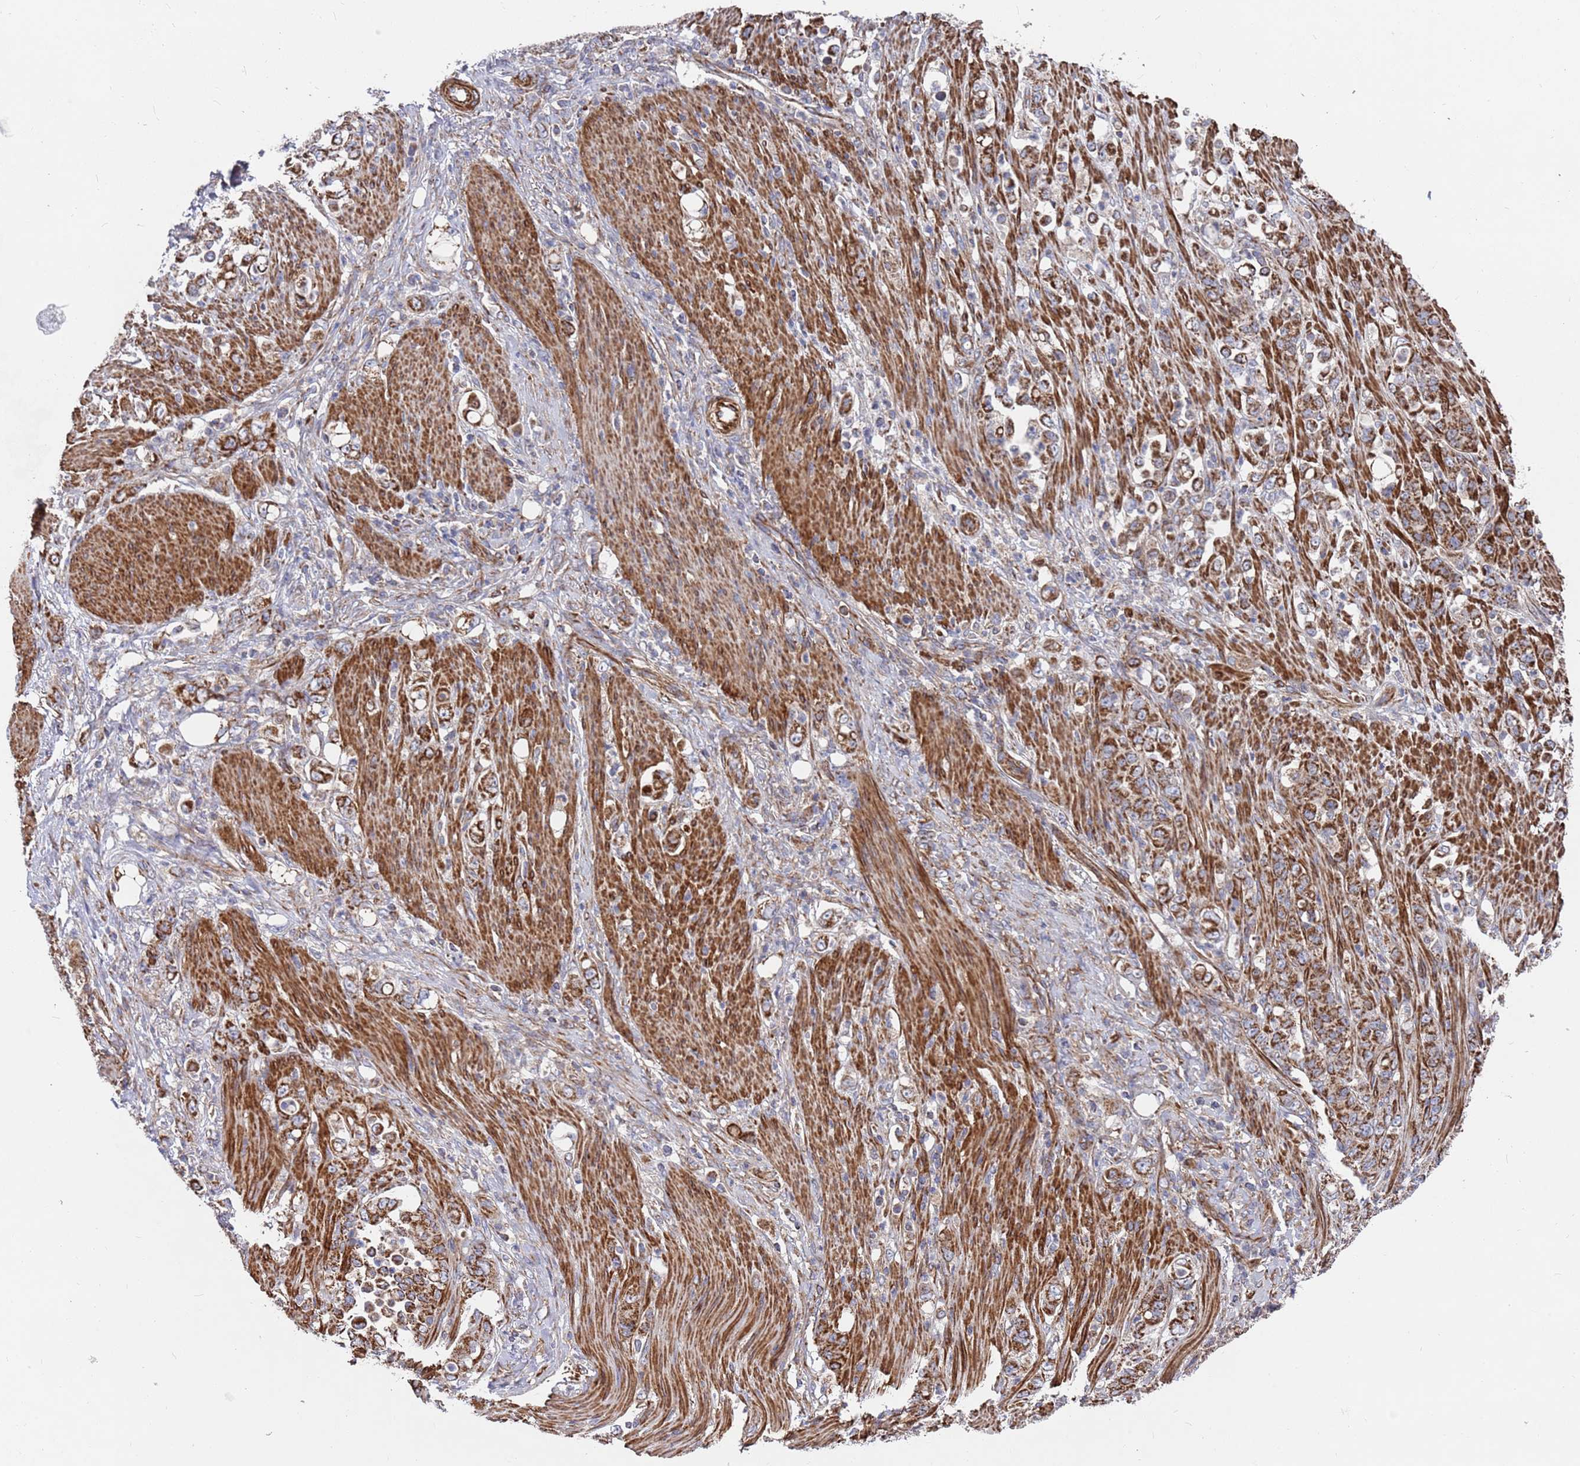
{"staining": {"intensity": "strong", "quantity": ">75%", "location": "cytoplasmic/membranous"}, "tissue": "stomach cancer", "cell_type": "Tumor cells", "image_type": "cancer", "snomed": [{"axis": "morphology", "description": "Normal tissue, NOS"}, {"axis": "morphology", "description": "Adenocarcinoma, NOS"}, {"axis": "topography", "description": "Stomach"}], "caption": "About >75% of tumor cells in stomach cancer (adenocarcinoma) show strong cytoplasmic/membranous protein staining as visualized by brown immunohistochemical staining.", "gene": "WDFY3", "patient": {"sex": "female", "age": 79}}